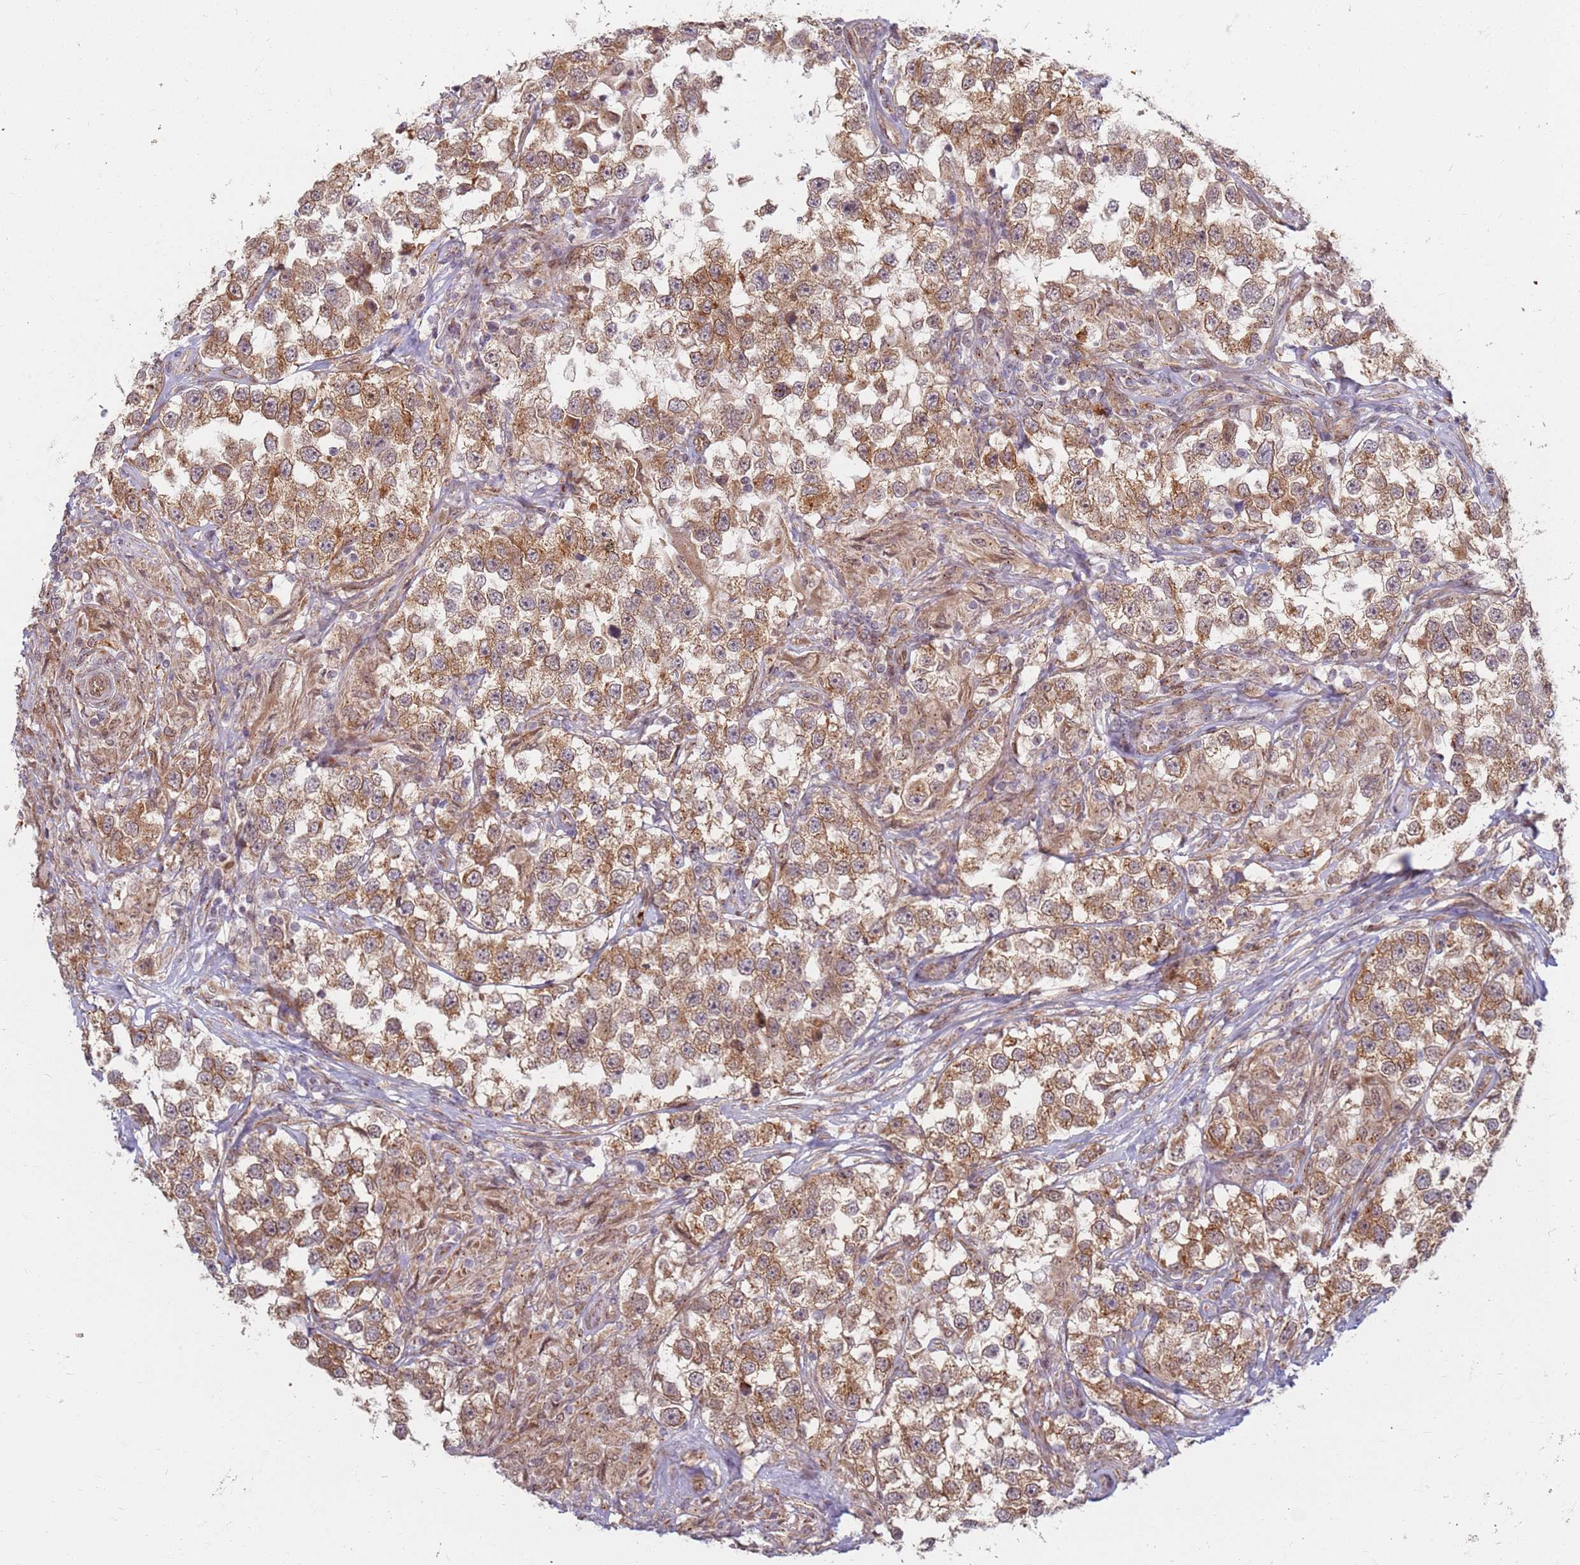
{"staining": {"intensity": "moderate", "quantity": ">75%", "location": "cytoplasmic/membranous"}, "tissue": "testis cancer", "cell_type": "Tumor cells", "image_type": "cancer", "snomed": [{"axis": "morphology", "description": "Seminoma, NOS"}, {"axis": "topography", "description": "Testis"}], "caption": "Human testis seminoma stained for a protein (brown) displays moderate cytoplasmic/membranous positive positivity in about >75% of tumor cells.", "gene": "CEP170", "patient": {"sex": "male", "age": 46}}